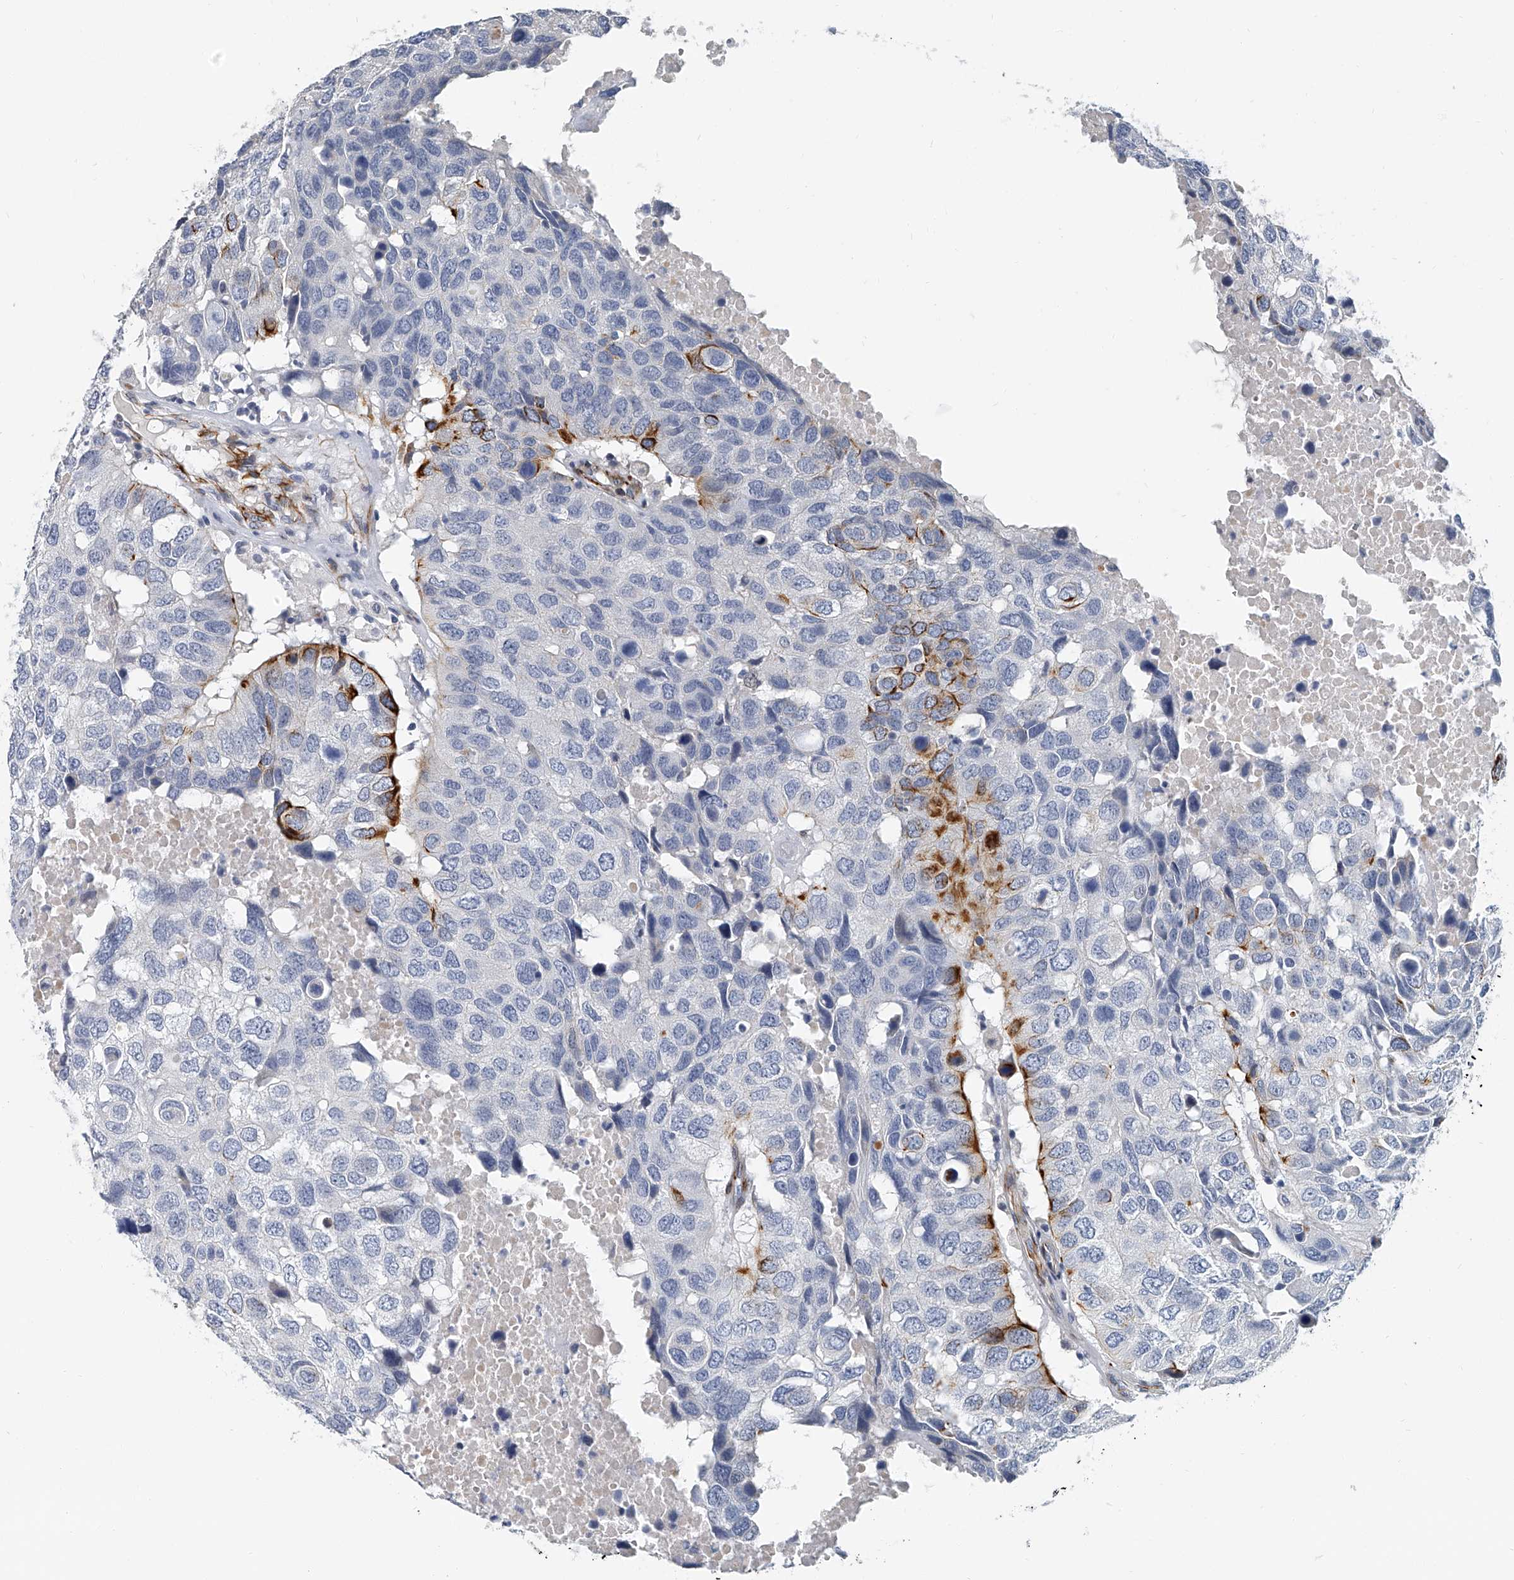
{"staining": {"intensity": "strong", "quantity": "<25%", "location": "cytoplasmic/membranous"}, "tissue": "head and neck cancer", "cell_type": "Tumor cells", "image_type": "cancer", "snomed": [{"axis": "morphology", "description": "Squamous cell carcinoma, NOS"}, {"axis": "topography", "description": "Head-Neck"}], "caption": "Approximately <25% of tumor cells in head and neck cancer (squamous cell carcinoma) demonstrate strong cytoplasmic/membranous protein expression as visualized by brown immunohistochemical staining.", "gene": "KIRREL1", "patient": {"sex": "male", "age": 66}}